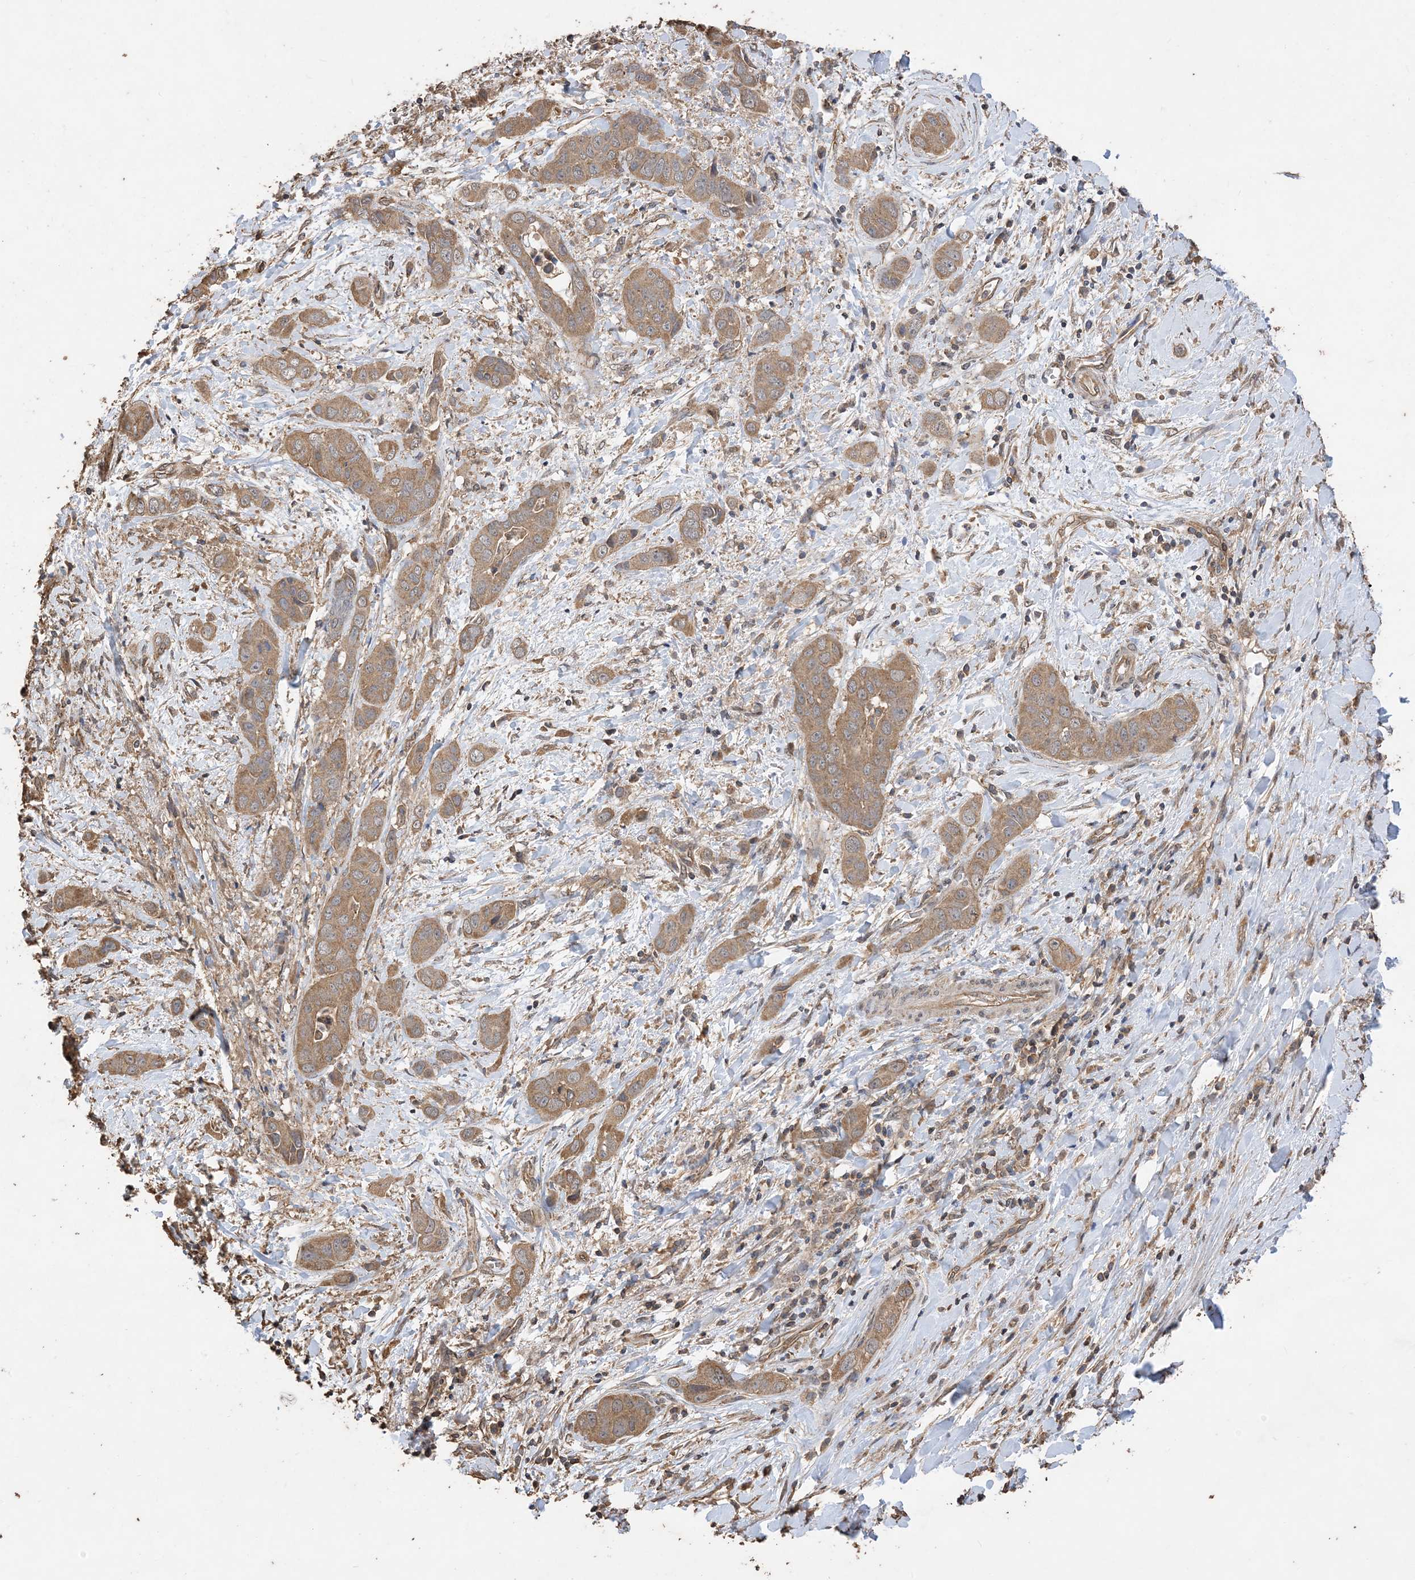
{"staining": {"intensity": "moderate", "quantity": ">75%", "location": "cytoplasmic/membranous"}, "tissue": "liver cancer", "cell_type": "Tumor cells", "image_type": "cancer", "snomed": [{"axis": "morphology", "description": "Cholangiocarcinoma"}, {"axis": "topography", "description": "Liver"}], "caption": "Moderate cytoplasmic/membranous positivity is present in approximately >75% of tumor cells in cholangiocarcinoma (liver). (DAB (3,3'-diaminobenzidine) IHC, brown staining for protein, blue staining for nuclei).", "gene": "ZKSCAN5", "patient": {"sex": "female", "age": 52}}